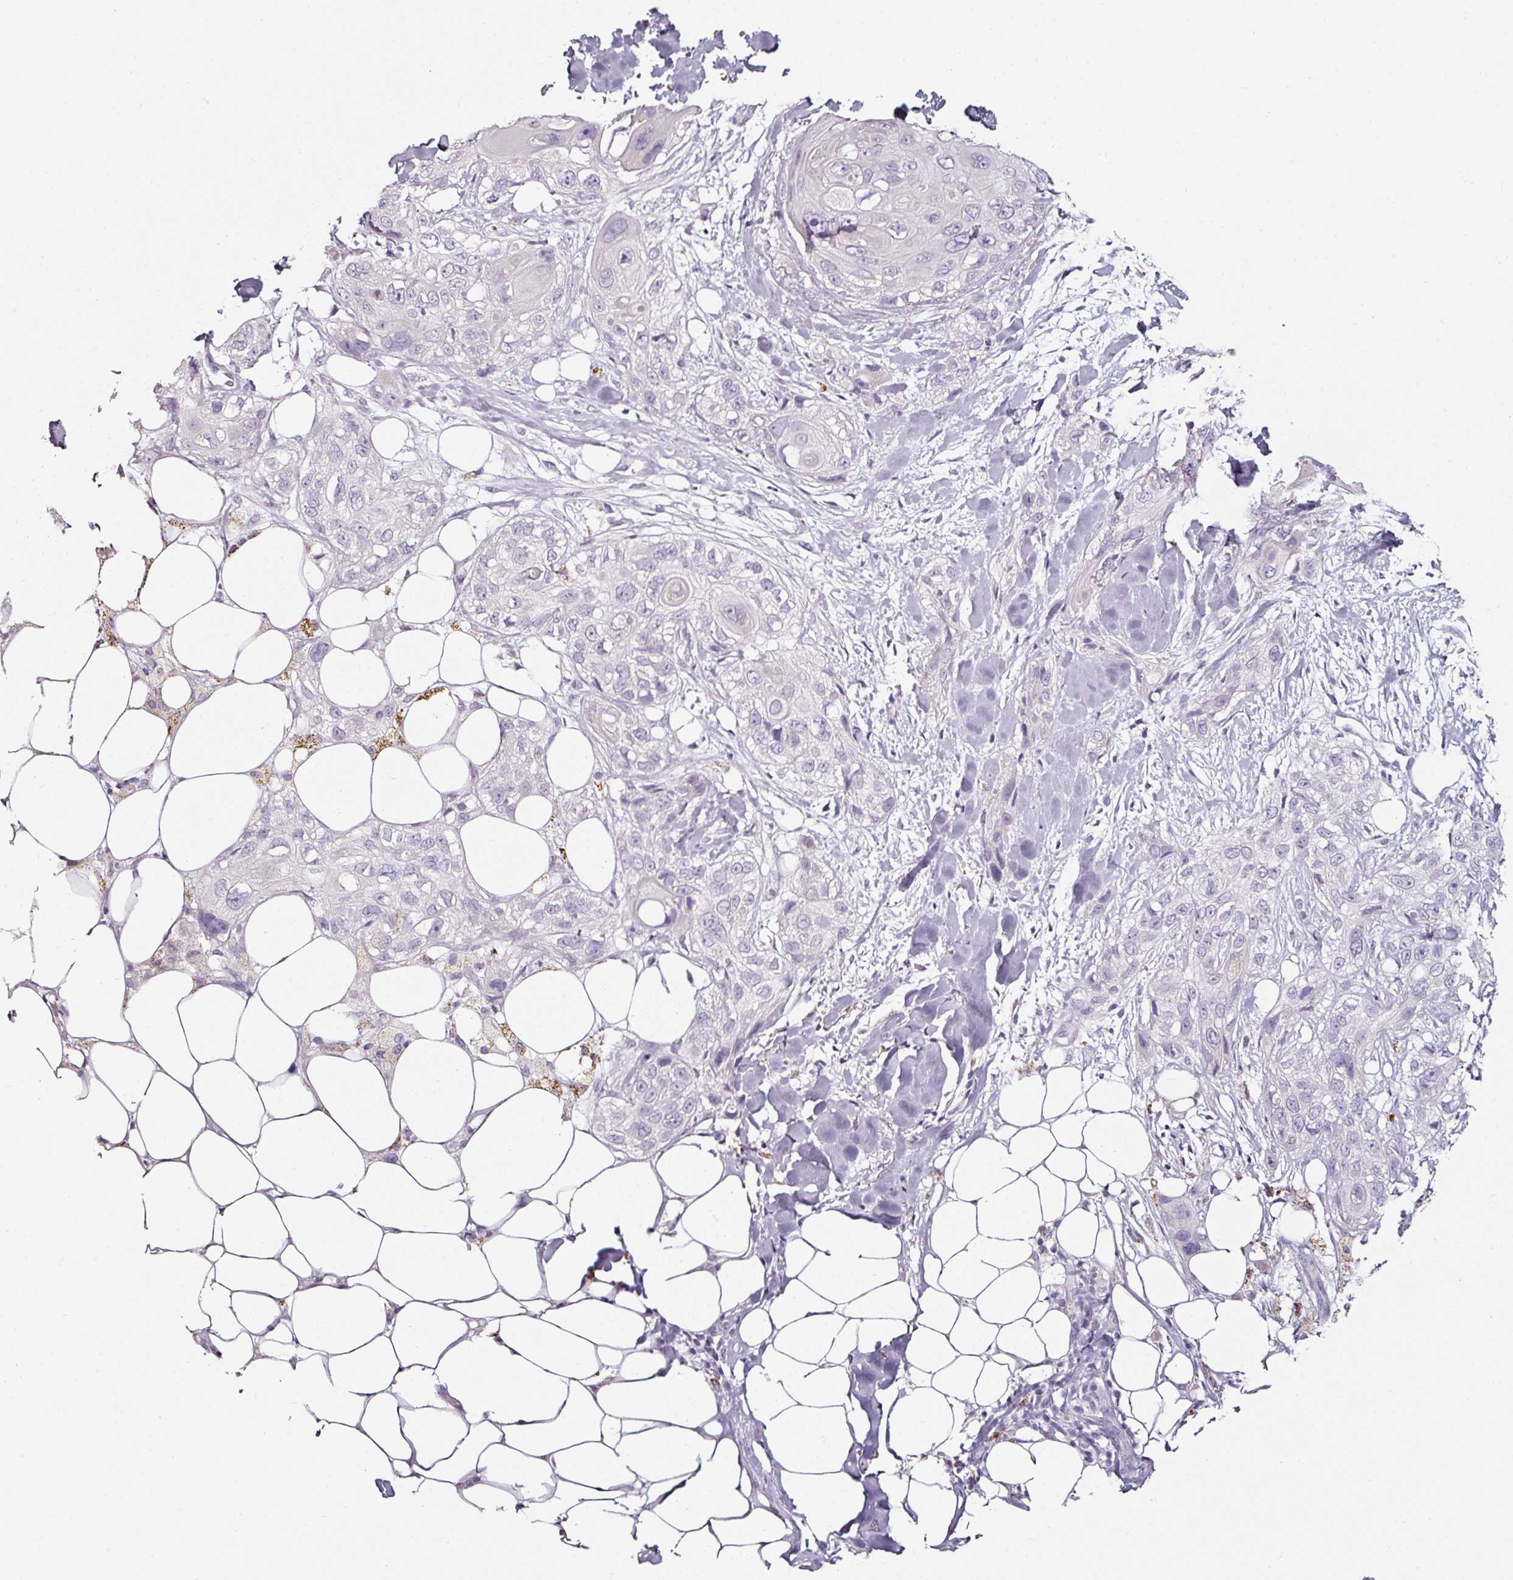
{"staining": {"intensity": "negative", "quantity": "none", "location": "none"}, "tissue": "skin cancer", "cell_type": "Tumor cells", "image_type": "cancer", "snomed": [{"axis": "morphology", "description": "Normal tissue, NOS"}, {"axis": "morphology", "description": "Squamous cell carcinoma, NOS"}, {"axis": "topography", "description": "Skin"}], "caption": "The histopathology image exhibits no staining of tumor cells in skin cancer (squamous cell carcinoma).", "gene": "CAP2", "patient": {"sex": "male", "age": 72}}